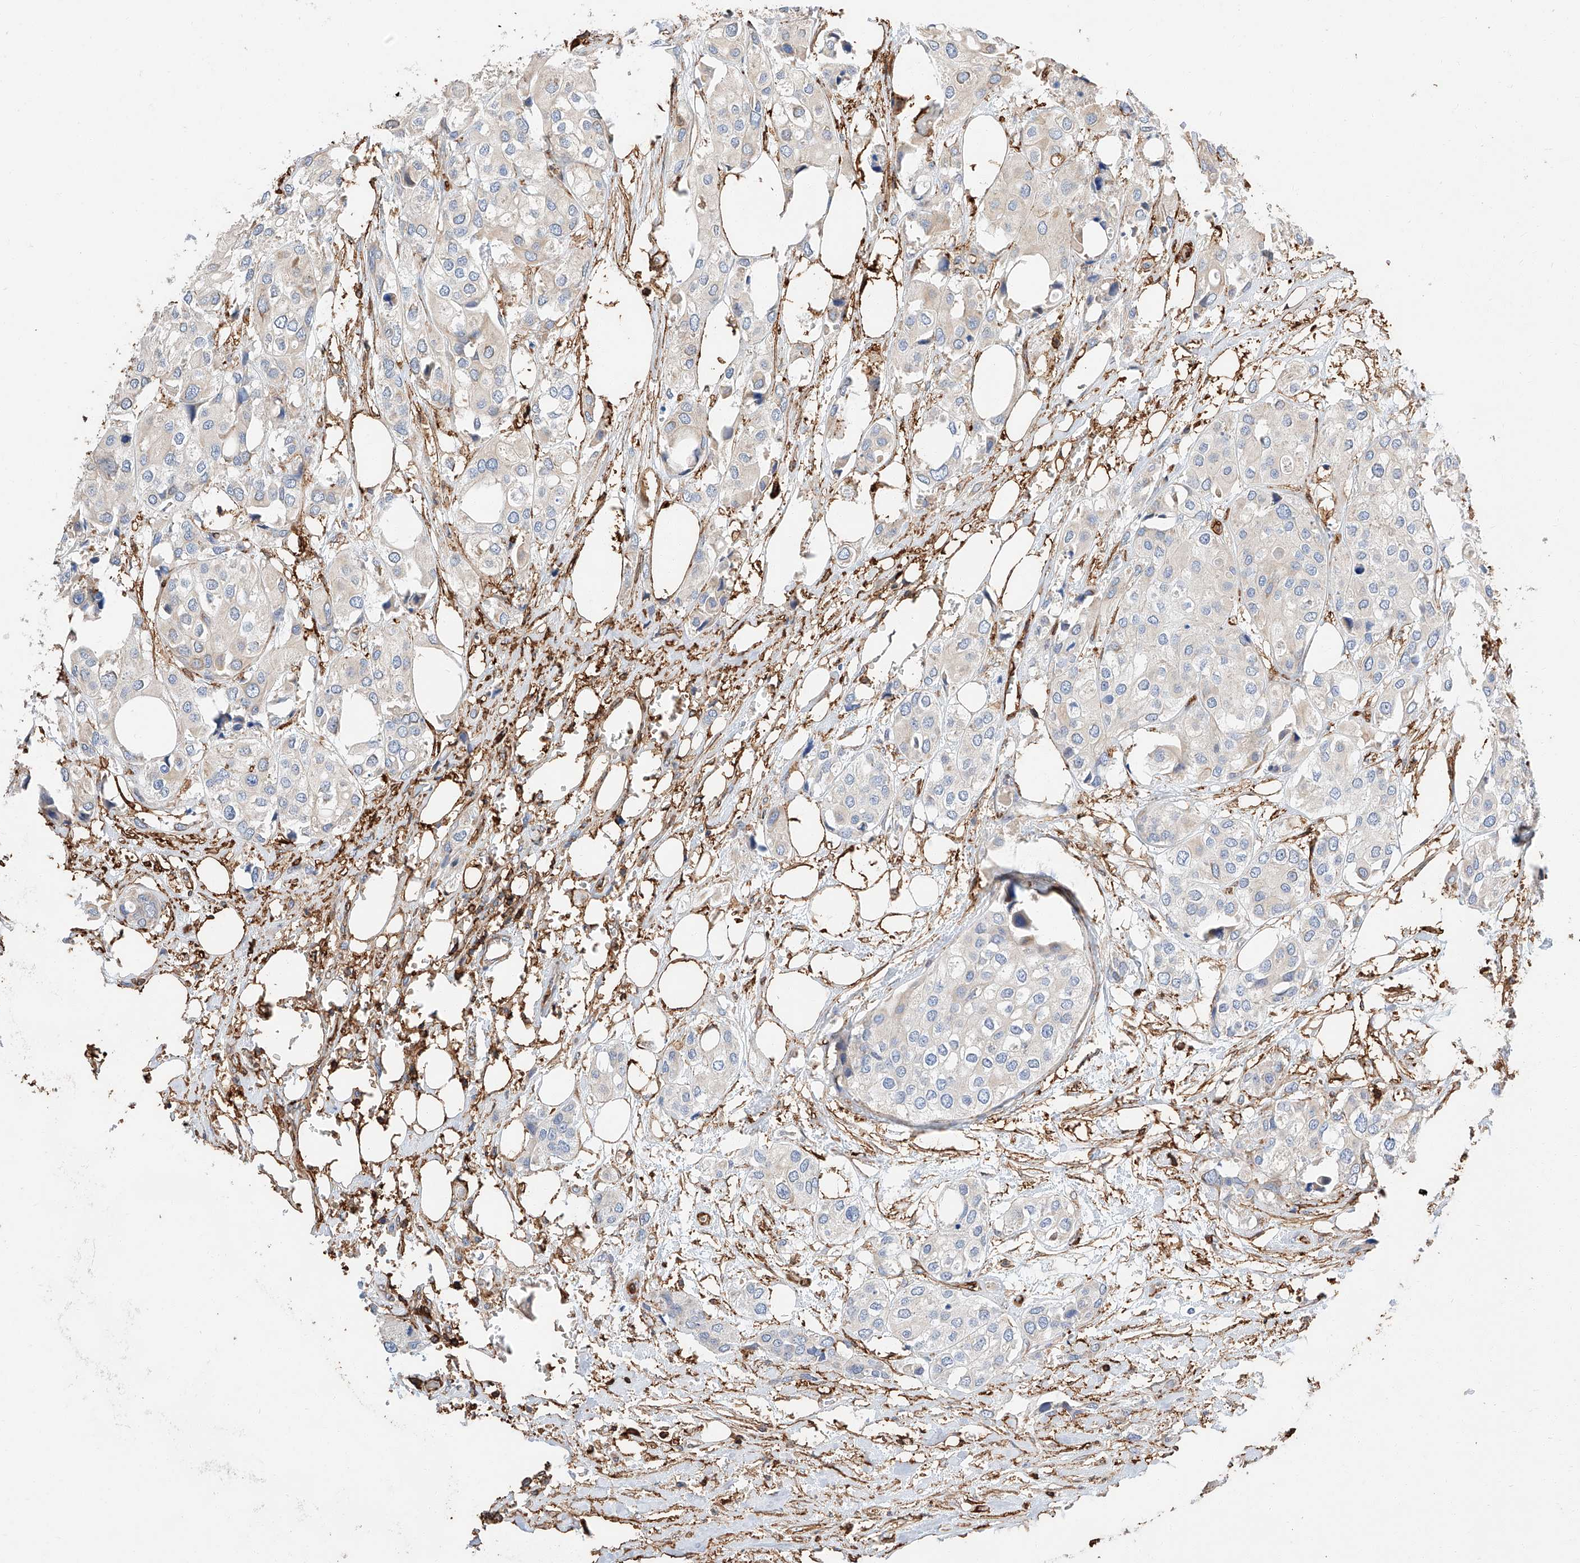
{"staining": {"intensity": "negative", "quantity": "none", "location": "none"}, "tissue": "urothelial cancer", "cell_type": "Tumor cells", "image_type": "cancer", "snomed": [{"axis": "morphology", "description": "Urothelial carcinoma, High grade"}, {"axis": "topography", "description": "Urinary bladder"}], "caption": "Micrograph shows no significant protein expression in tumor cells of urothelial cancer. (DAB IHC, high magnification).", "gene": "WFS1", "patient": {"sex": "male", "age": 64}}